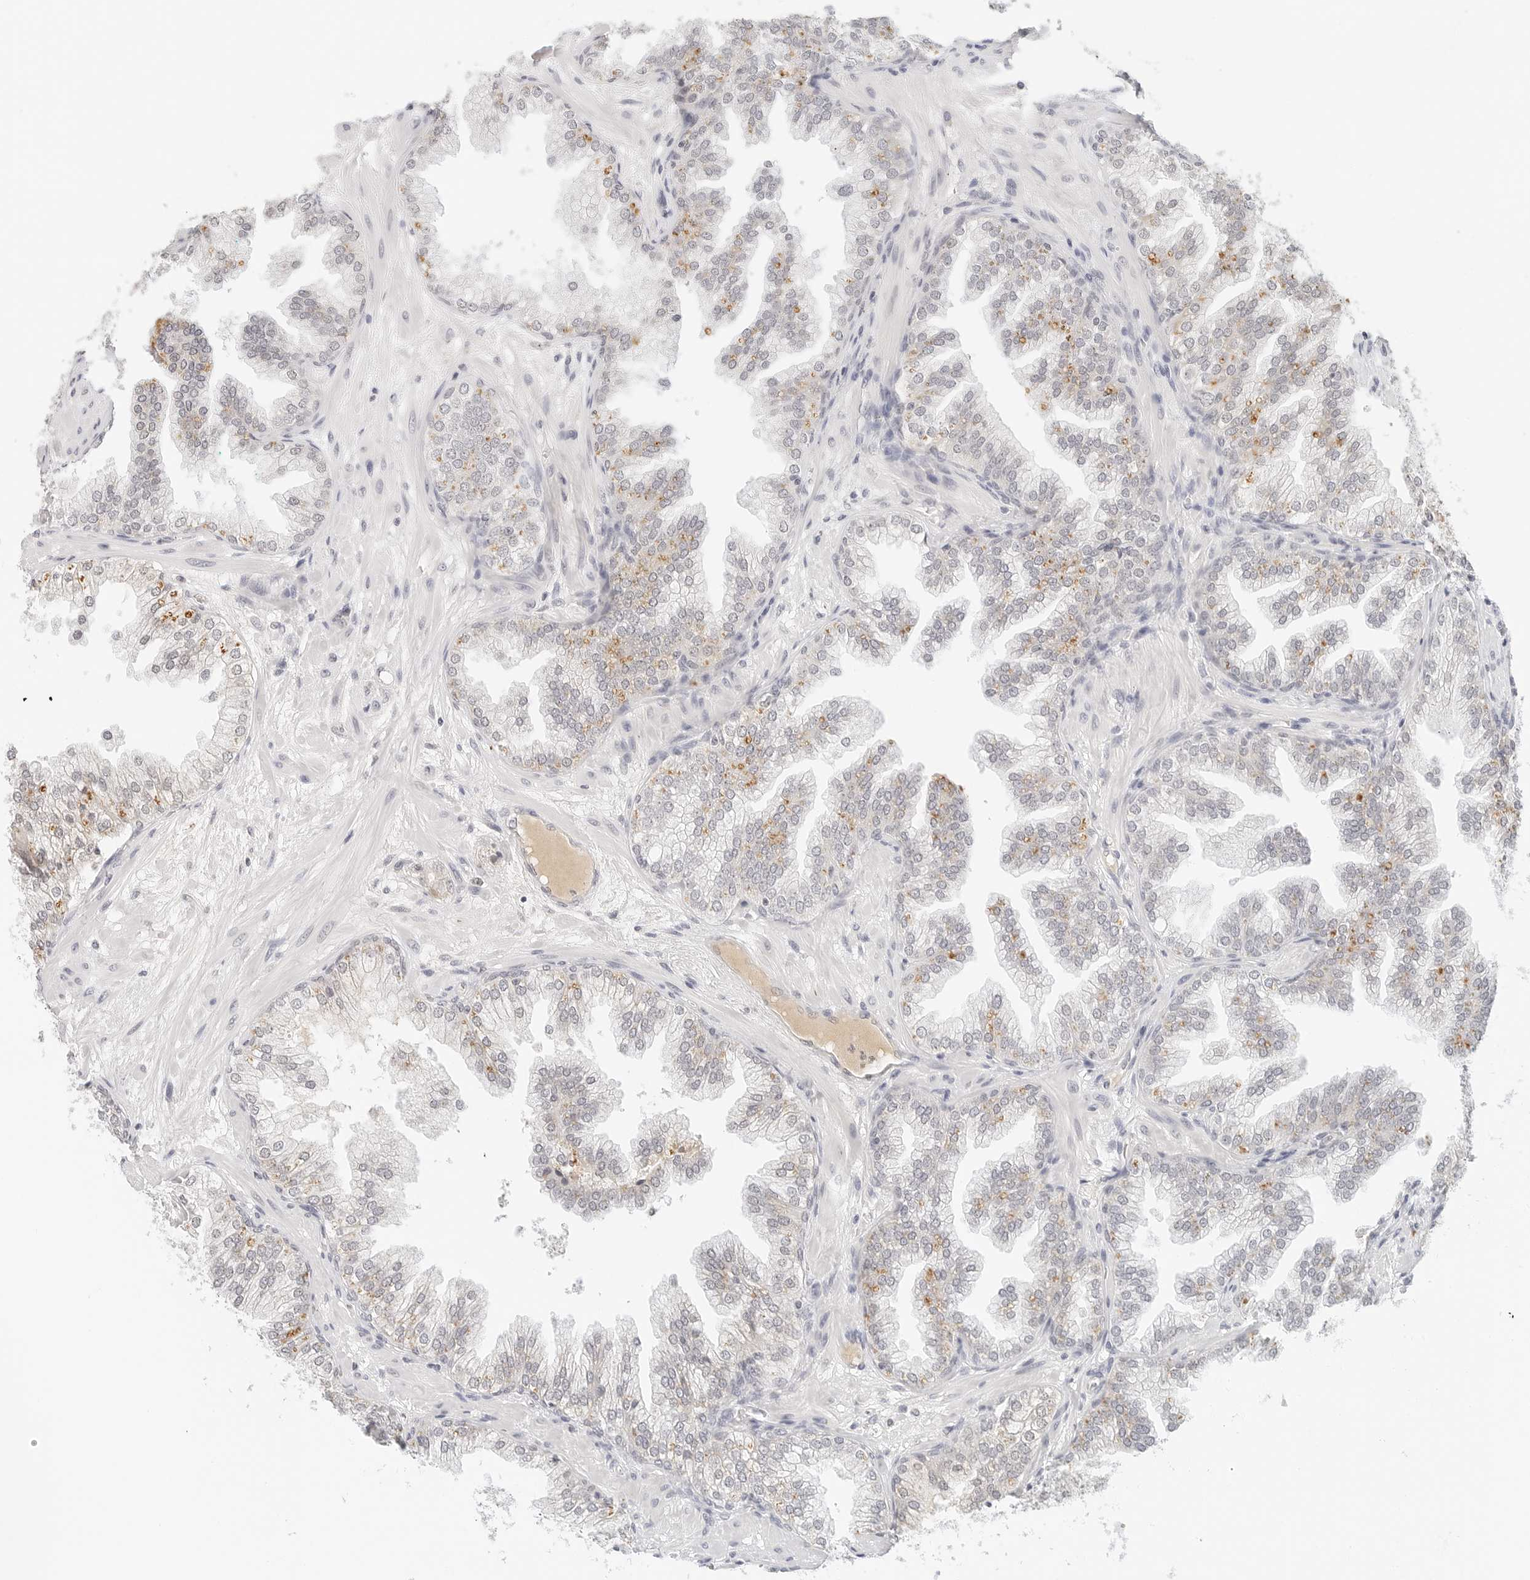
{"staining": {"intensity": "moderate", "quantity": "<25%", "location": "cytoplasmic/membranous"}, "tissue": "prostate cancer", "cell_type": "Tumor cells", "image_type": "cancer", "snomed": [{"axis": "morphology", "description": "Adenocarcinoma, High grade"}, {"axis": "topography", "description": "Prostate"}], "caption": "Immunohistochemical staining of high-grade adenocarcinoma (prostate) shows low levels of moderate cytoplasmic/membranous protein positivity in approximately <25% of tumor cells.", "gene": "NEO1", "patient": {"sex": "male", "age": 58}}